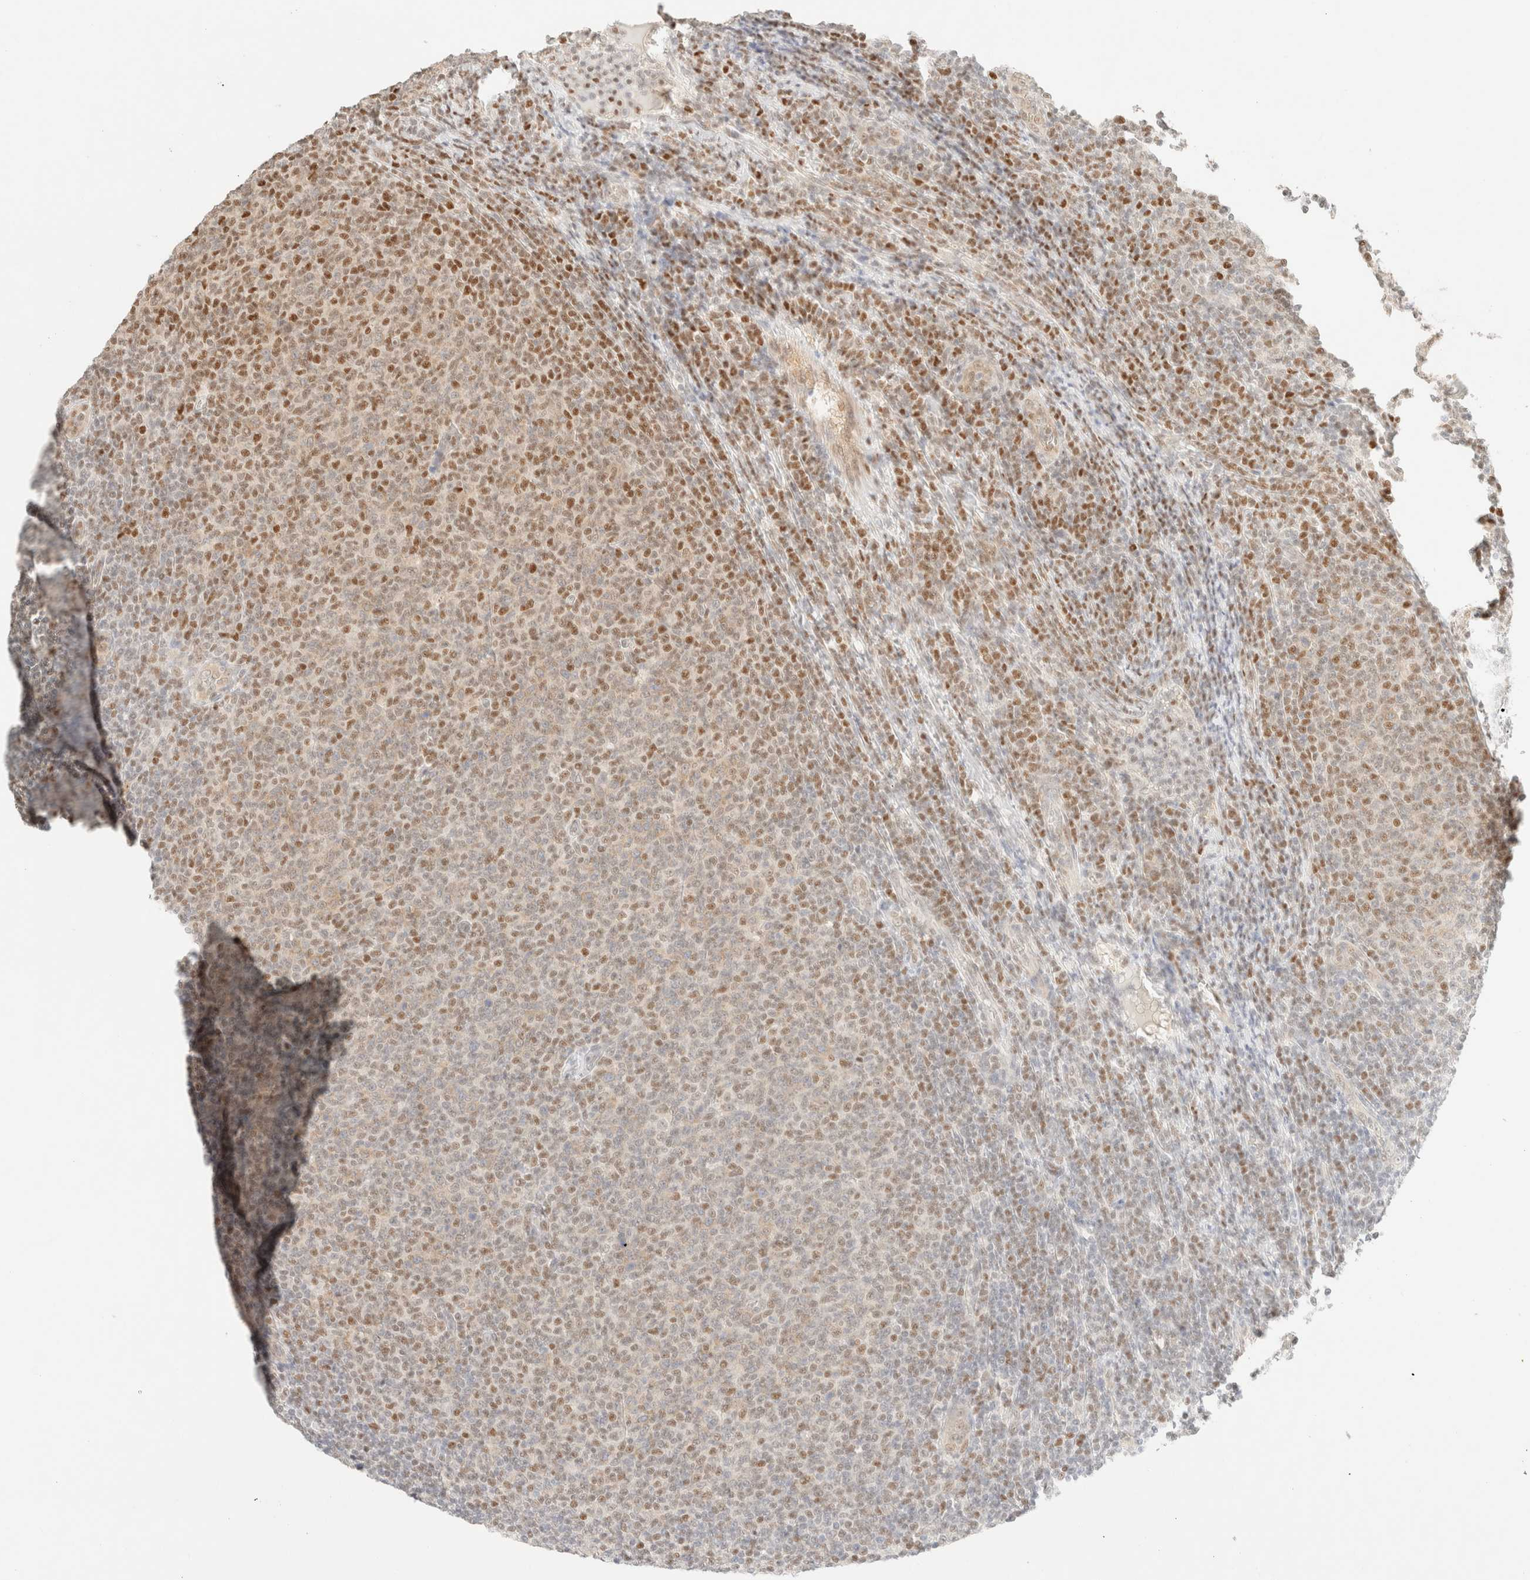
{"staining": {"intensity": "moderate", "quantity": "25%-75%", "location": "nuclear"}, "tissue": "lymphoma", "cell_type": "Tumor cells", "image_type": "cancer", "snomed": [{"axis": "morphology", "description": "Malignant lymphoma, non-Hodgkin's type, Low grade"}, {"axis": "topography", "description": "Lymph node"}], "caption": "A brown stain highlights moderate nuclear positivity of a protein in low-grade malignant lymphoma, non-Hodgkin's type tumor cells.", "gene": "TSR1", "patient": {"sex": "male", "age": 66}}